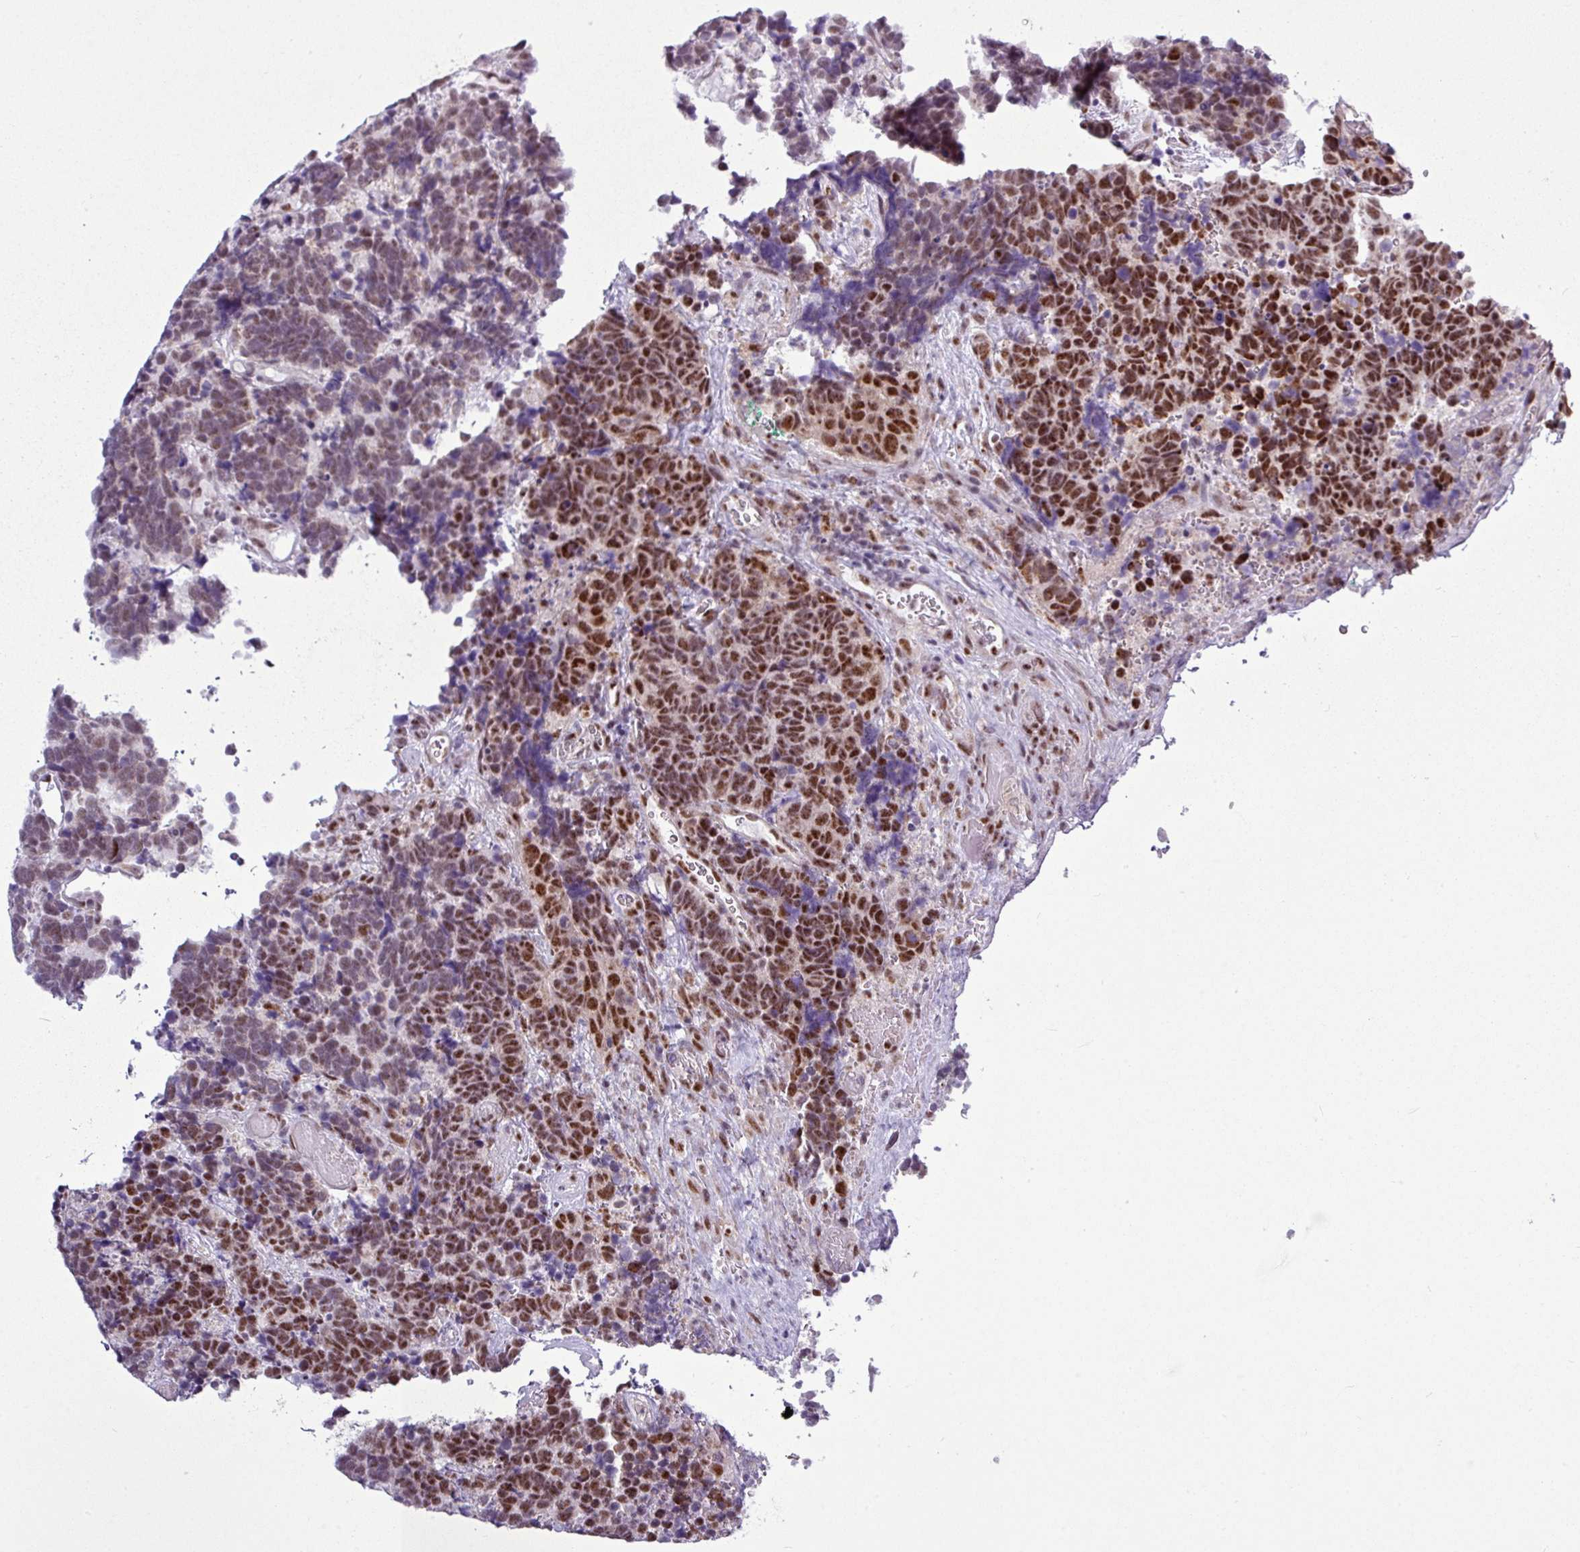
{"staining": {"intensity": "strong", "quantity": "25%-75%", "location": "nuclear"}, "tissue": "carcinoid", "cell_type": "Tumor cells", "image_type": "cancer", "snomed": [{"axis": "morphology", "description": "Carcinoma, NOS"}, {"axis": "morphology", "description": "Carcinoid, malignant, NOS"}, {"axis": "topography", "description": "Urinary bladder"}], "caption": "Human carcinoid stained for a protein (brown) demonstrates strong nuclear positive staining in about 25%-75% of tumor cells.", "gene": "ZNF217", "patient": {"sex": "male", "age": 57}}